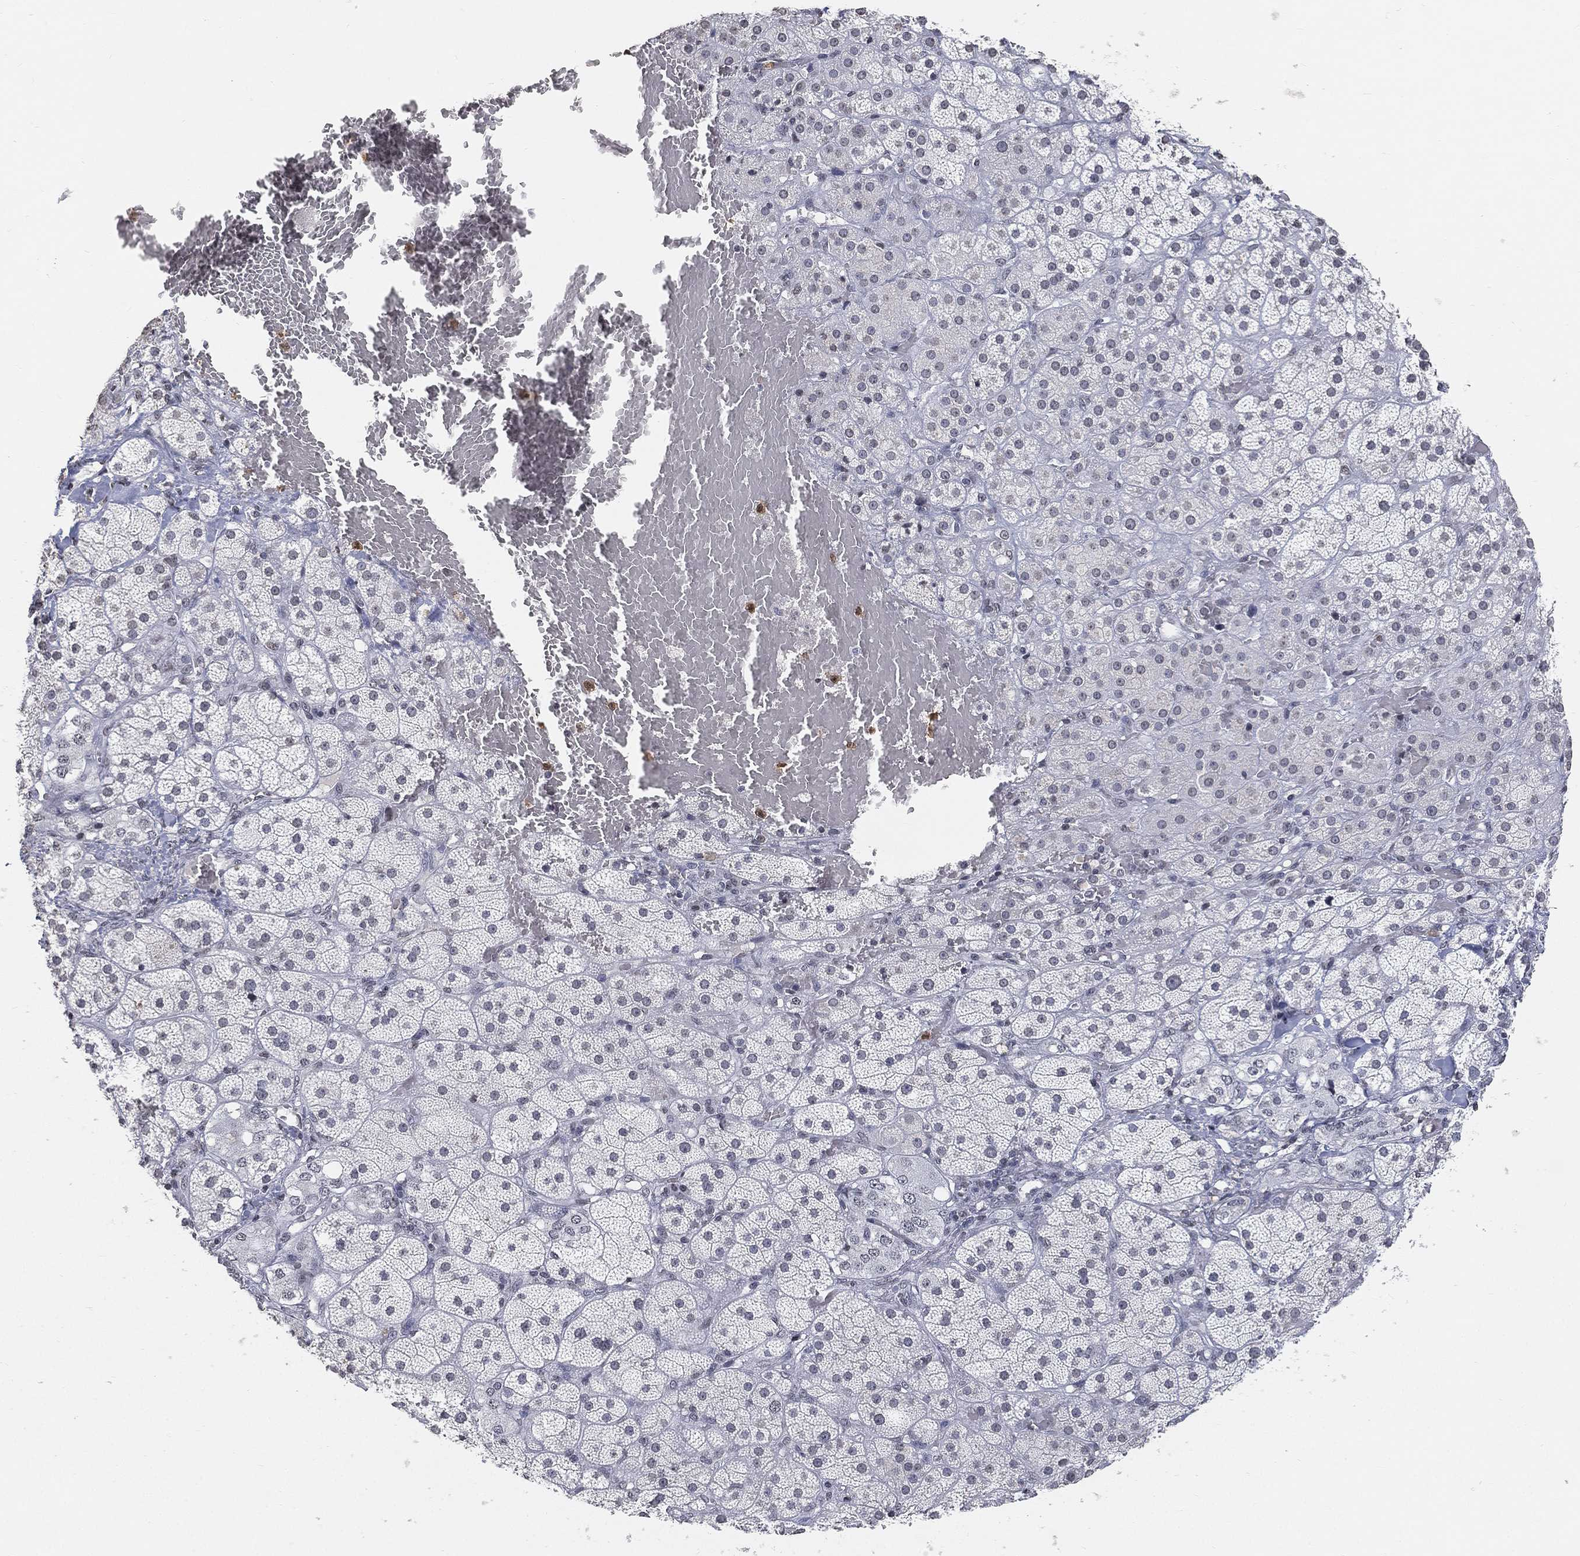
{"staining": {"intensity": "negative", "quantity": "none", "location": "none"}, "tissue": "adrenal gland", "cell_type": "Glandular cells", "image_type": "normal", "snomed": [{"axis": "morphology", "description": "Normal tissue, NOS"}, {"axis": "topography", "description": "Adrenal gland"}], "caption": "IHC micrograph of normal adrenal gland: human adrenal gland stained with DAB (3,3'-diaminobenzidine) exhibits no significant protein positivity in glandular cells. (IHC, brightfield microscopy, high magnification).", "gene": "ARG1", "patient": {"sex": "male", "age": 57}}